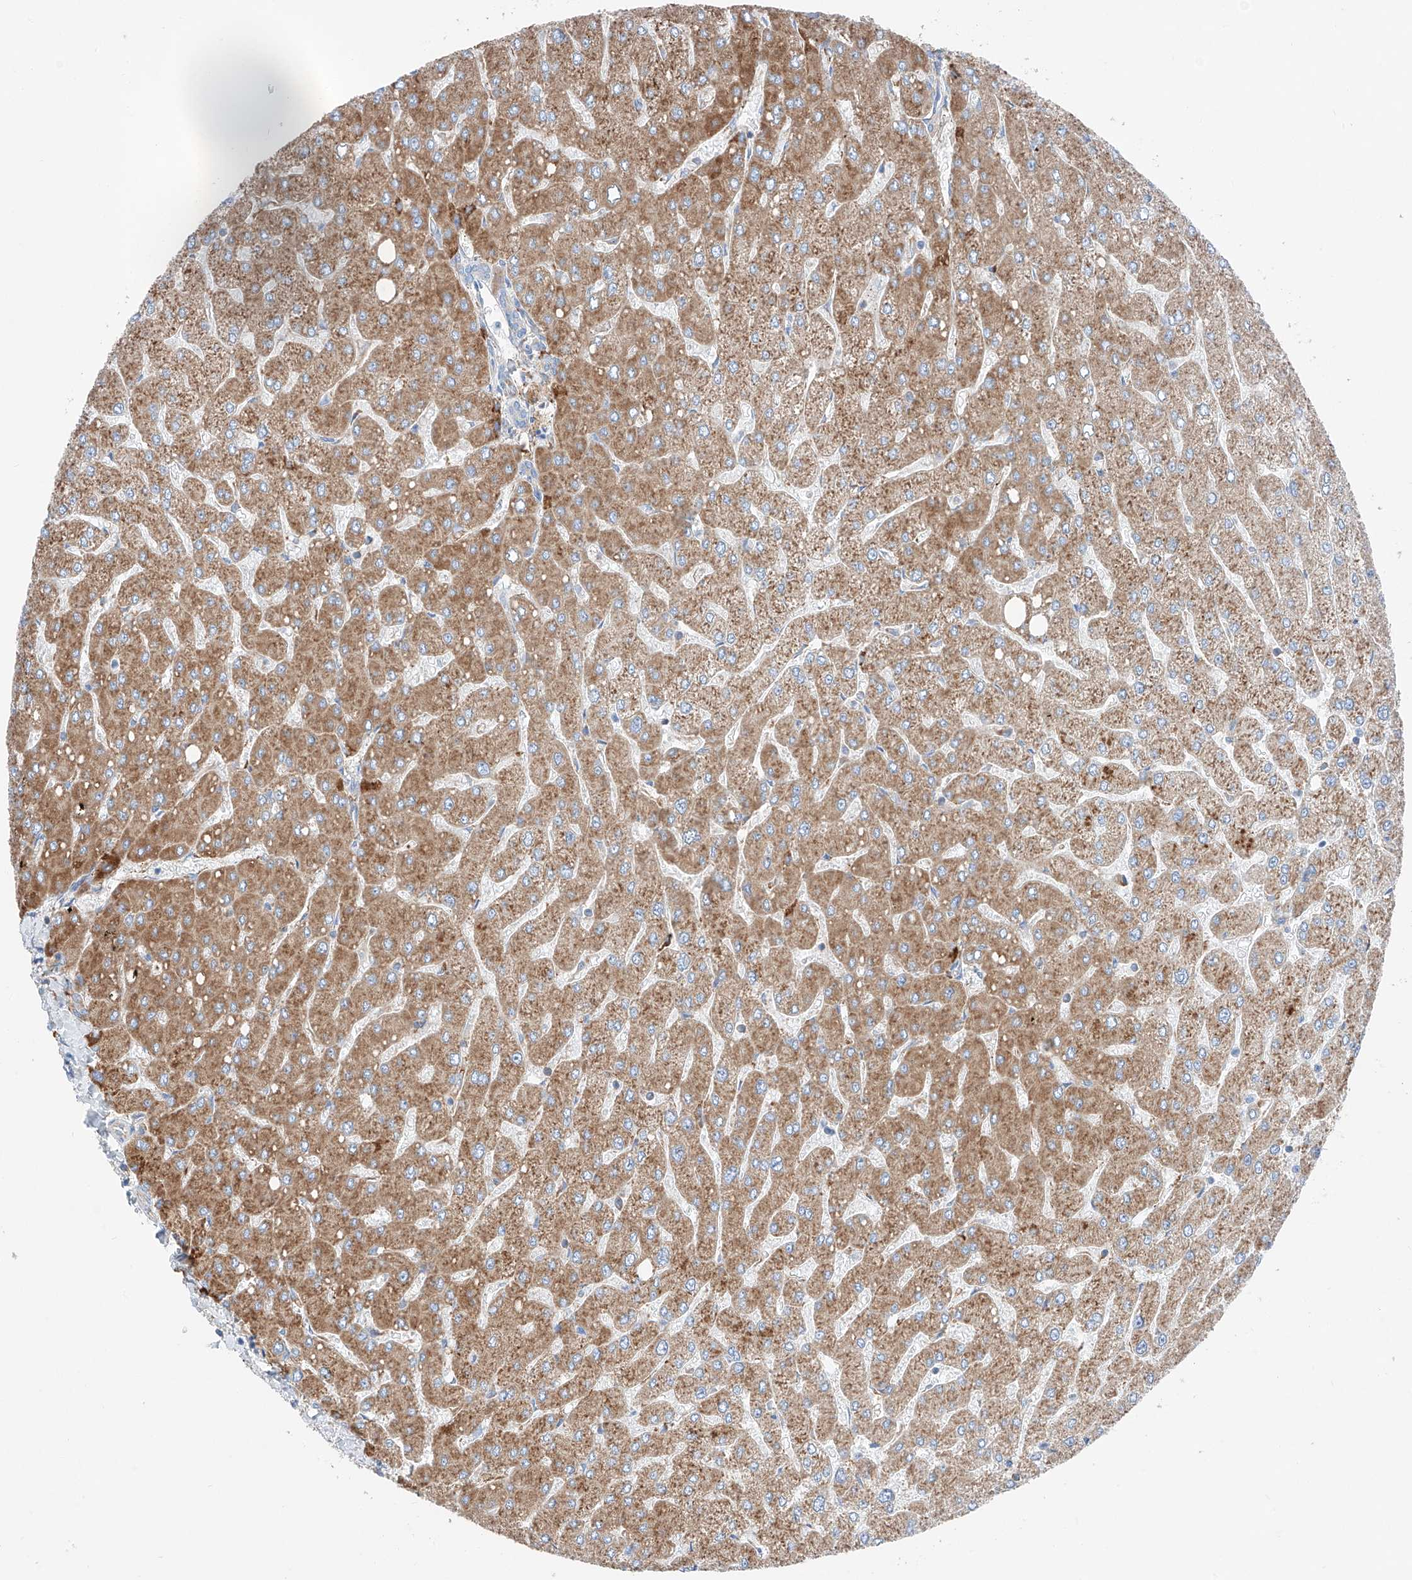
{"staining": {"intensity": "negative", "quantity": "none", "location": "none"}, "tissue": "liver", "cell_type": "Cholangiocytes", "image_type": "normal", "snomed": [{"axis": "morphology", "description": "Normal tissue, NOS"}, {"axis": "topography", "description": "Liver"}], "caption": "Immunohistochemical staining of benign liver displays no significant positivity in cholangiocytes. (DAB IHC with hematoxylin counter stain).", "gene": "CRELD1", "patient": {"sex": "male", "age": 55}}